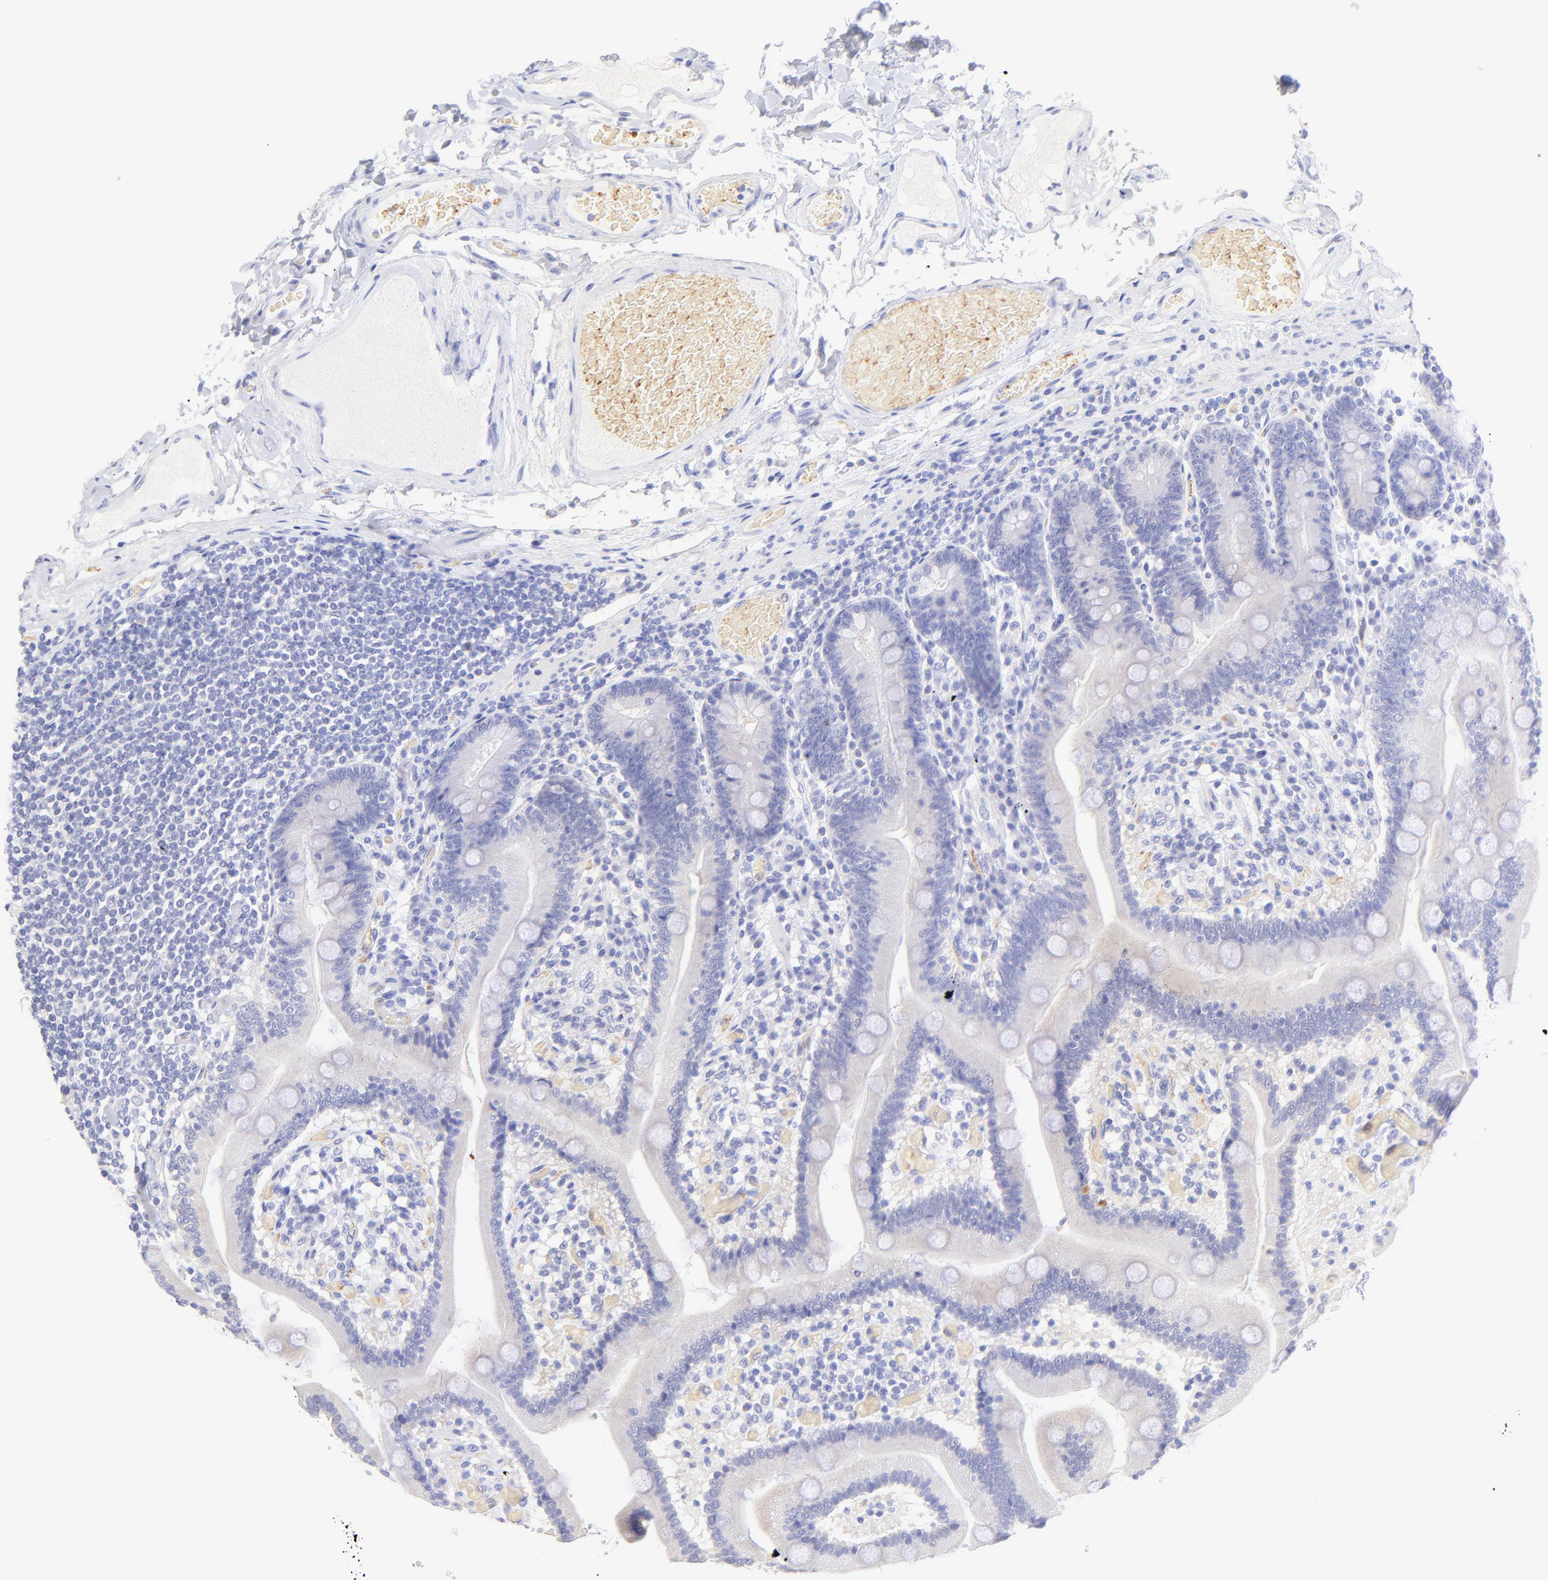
{"staining": {"intensity": "negative", "quantity": "none", "location": "none"}, "tissue": "duodenum", "cell_type": "Glandular cells", "image_type": "normal", "snomed": [{"axis": "morphology", "description": "Normal tissue, NOS"}, {"axis": "topography", "description": "Duodenum"}], "caption": "This image is of benign duodenum stained with immunohistochemistry (IHC) to label a protein in brown with the nuclei are counter-stained blue. There is no positivity in glandular cells.", "gene": "FRMPD3", "patient": {"sex": "male", "age": 66}}